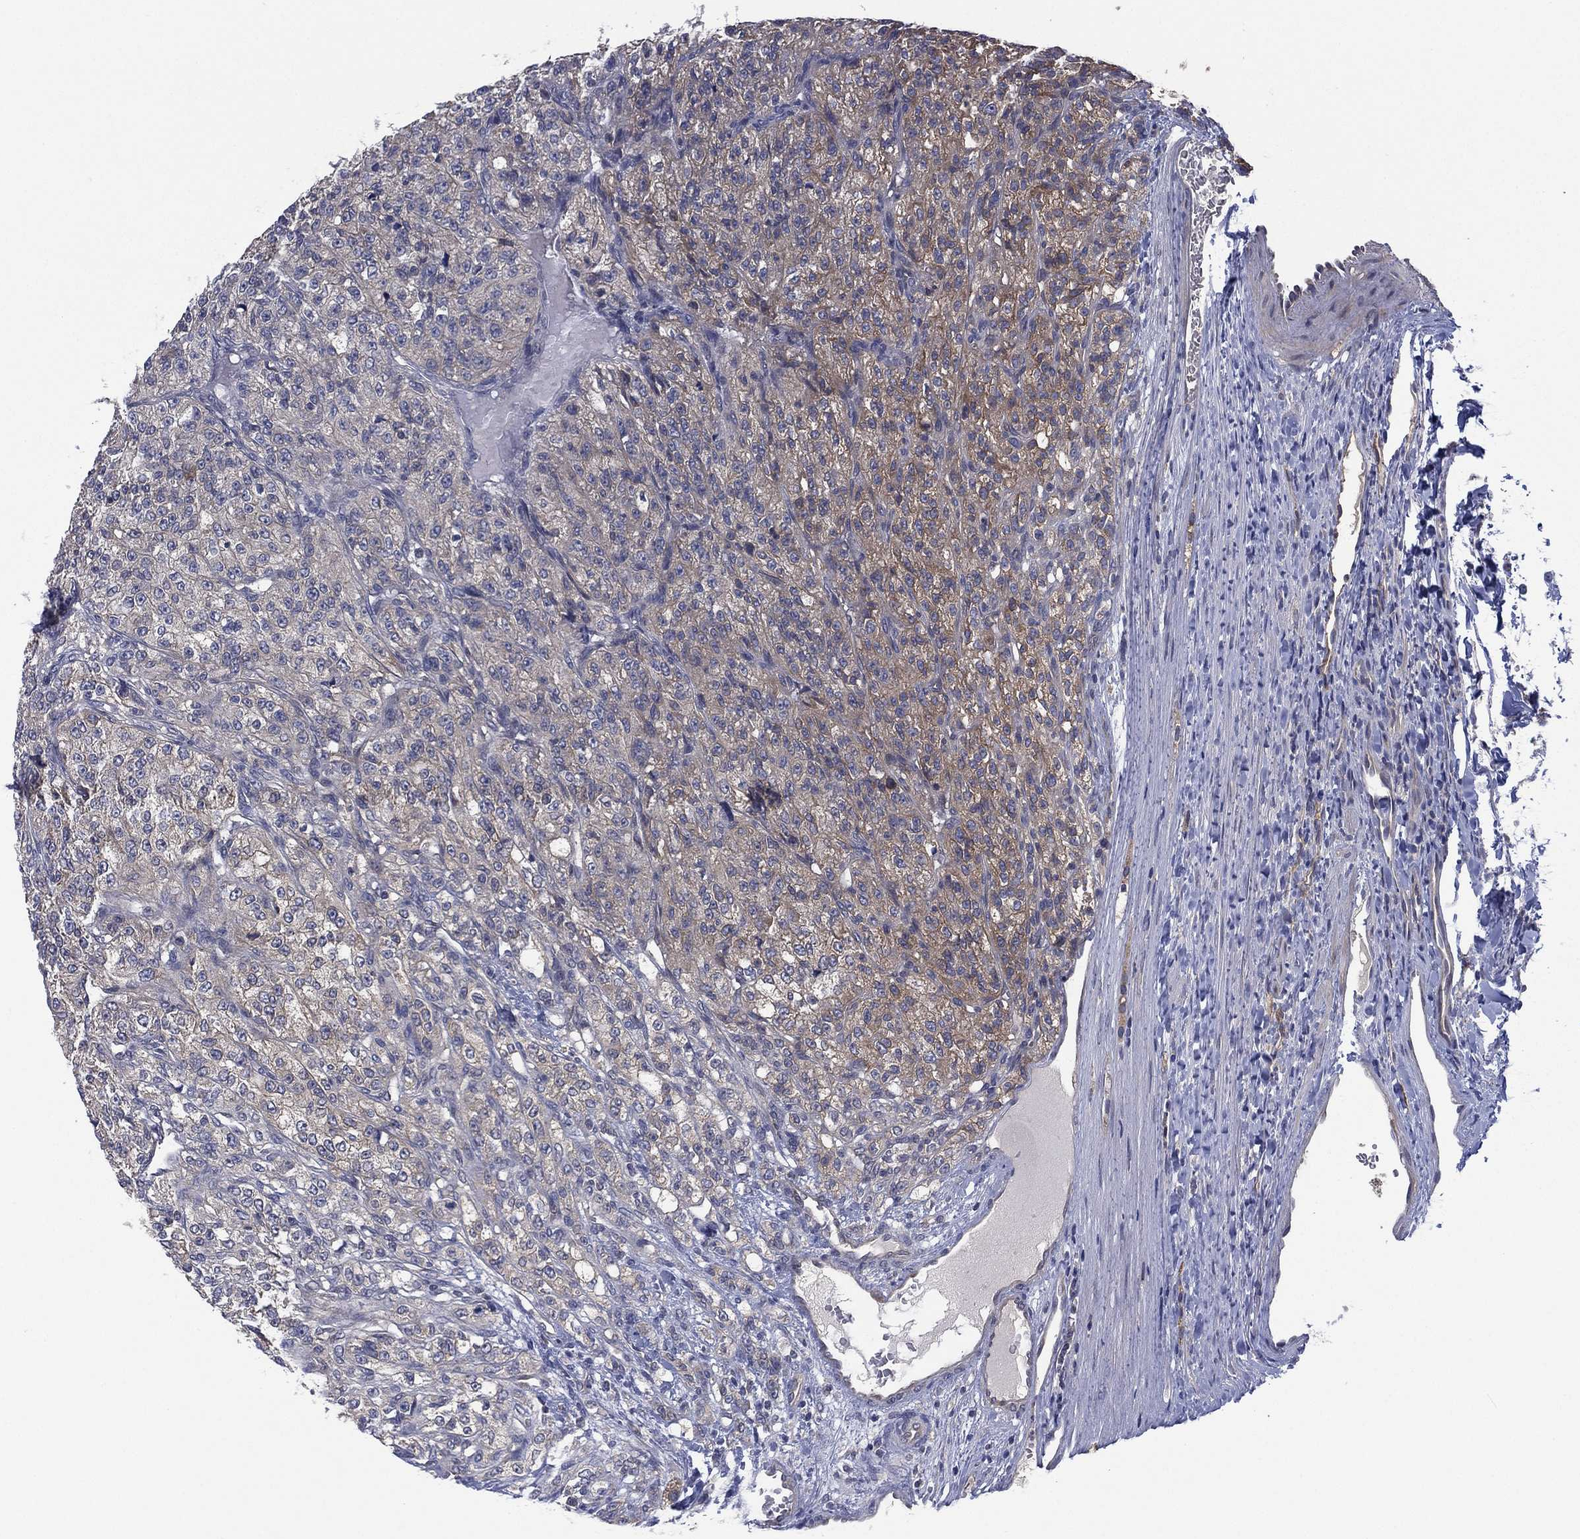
{"staining": {"intensity": "weak", "quantity": "<25%", "location": "cytoplasmic/membranous"}, "tissue": "renal cancer", "cell_type": "Tumor cells", "image_type": "cancer", "snomed": [{"axis": "morphology", "description": "Adenocarcinoma, NOS"}, {"axis": "topography", "description": "Kidney"}], "caption": "This is an IHC micrograph of human renal cancer. There is no expression in tumor cells.", "gene": "MPP7", "patient": {"sex": "female", "age": 63}}